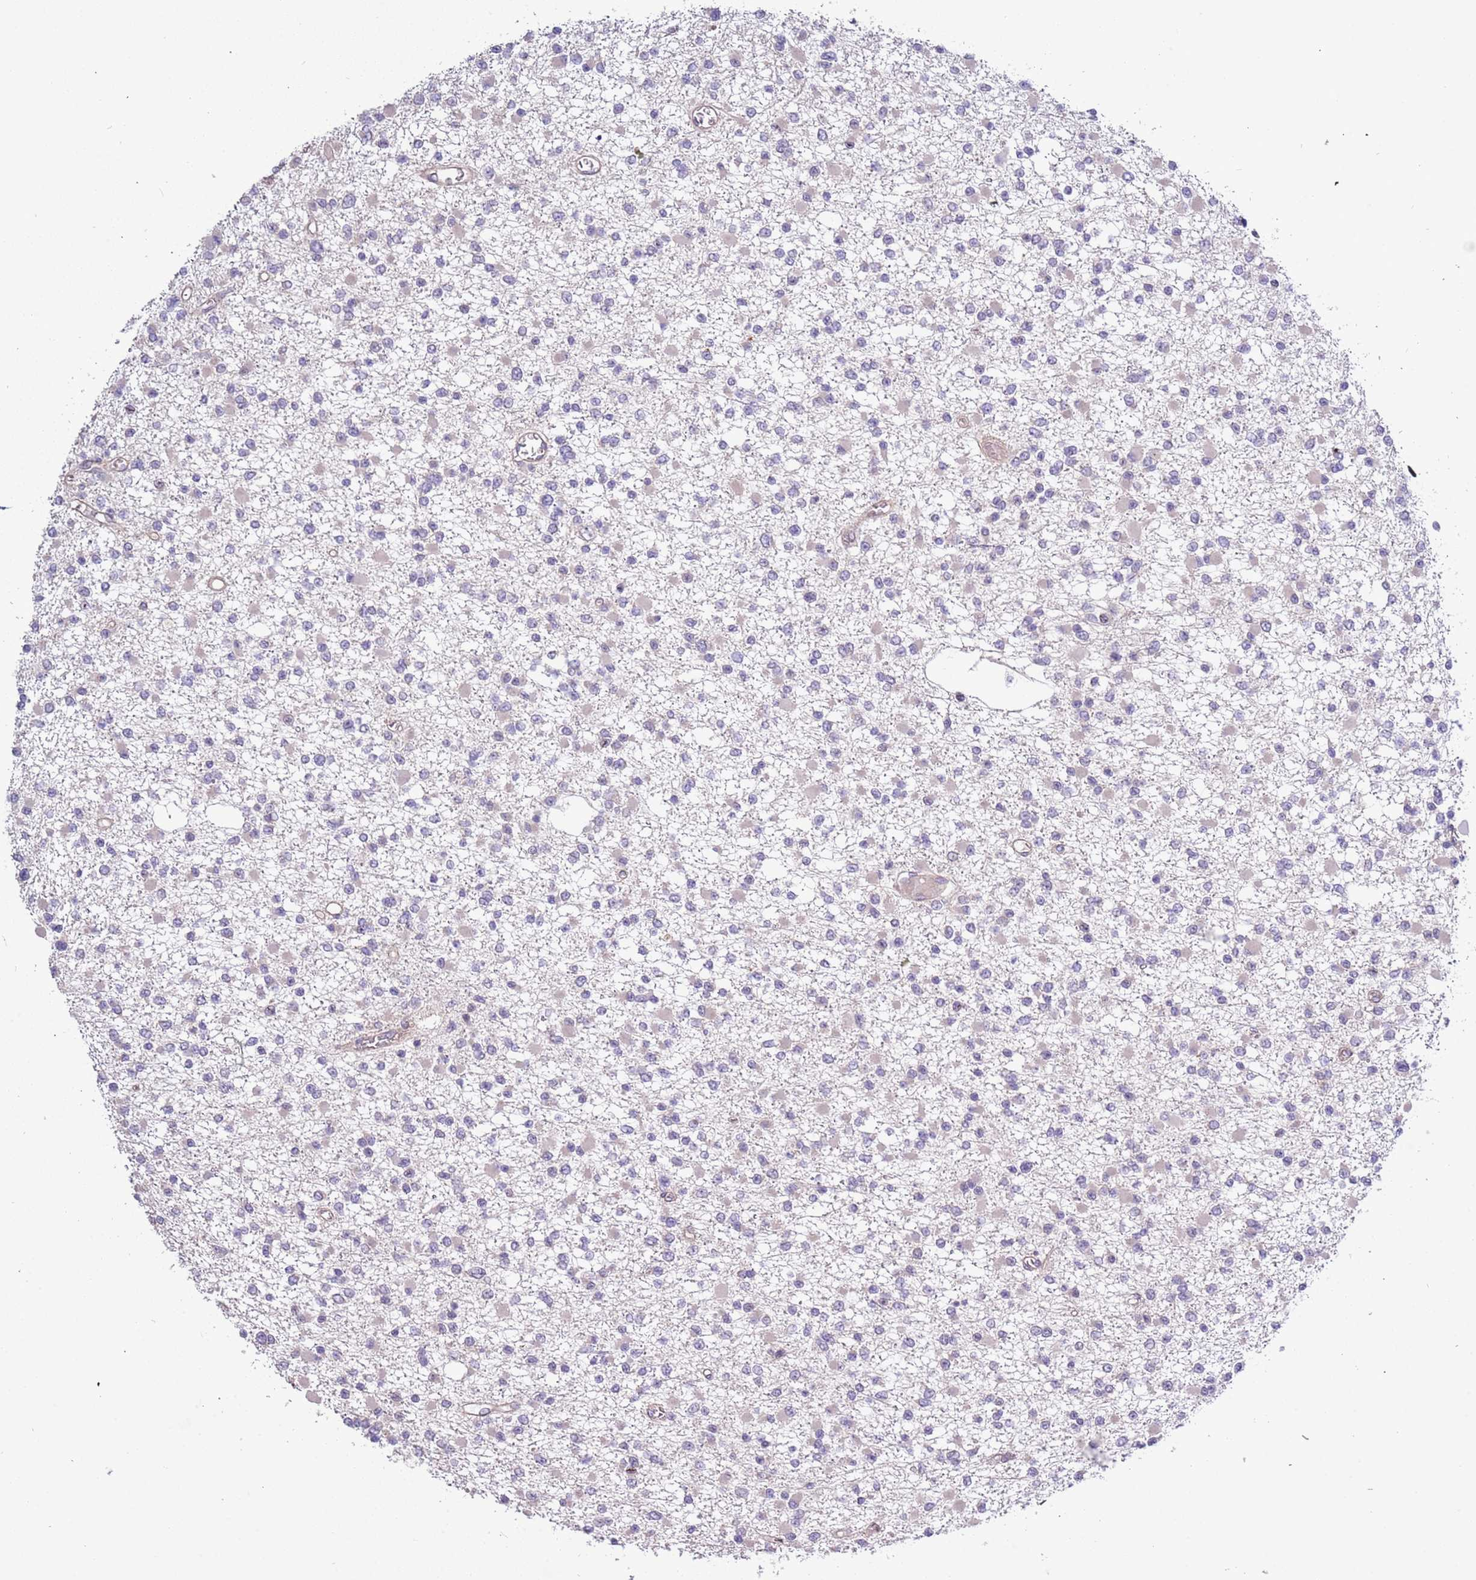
{"staining": {"intensity": "negative", "quantity": "none", "location": "none"}, "tissue": "glioma", "cell_type": "Tumor cells", "image_type": "cancer", "snomed": [{"axis": "morphology", "description": "Glioma, malignant, Low grade"}, {"axis": "topography", "description": "Brain"}], "caption": "An immunohistochemistry (IHC) photomicrograph of malignant glioma (low-grade) is shown. There is no staining in tumor cells of malignant glioma (low-grade). (DAB IHC, high magnification).", "gene": "LAMB4", "patient": {"sex": "female", "age": 22}}